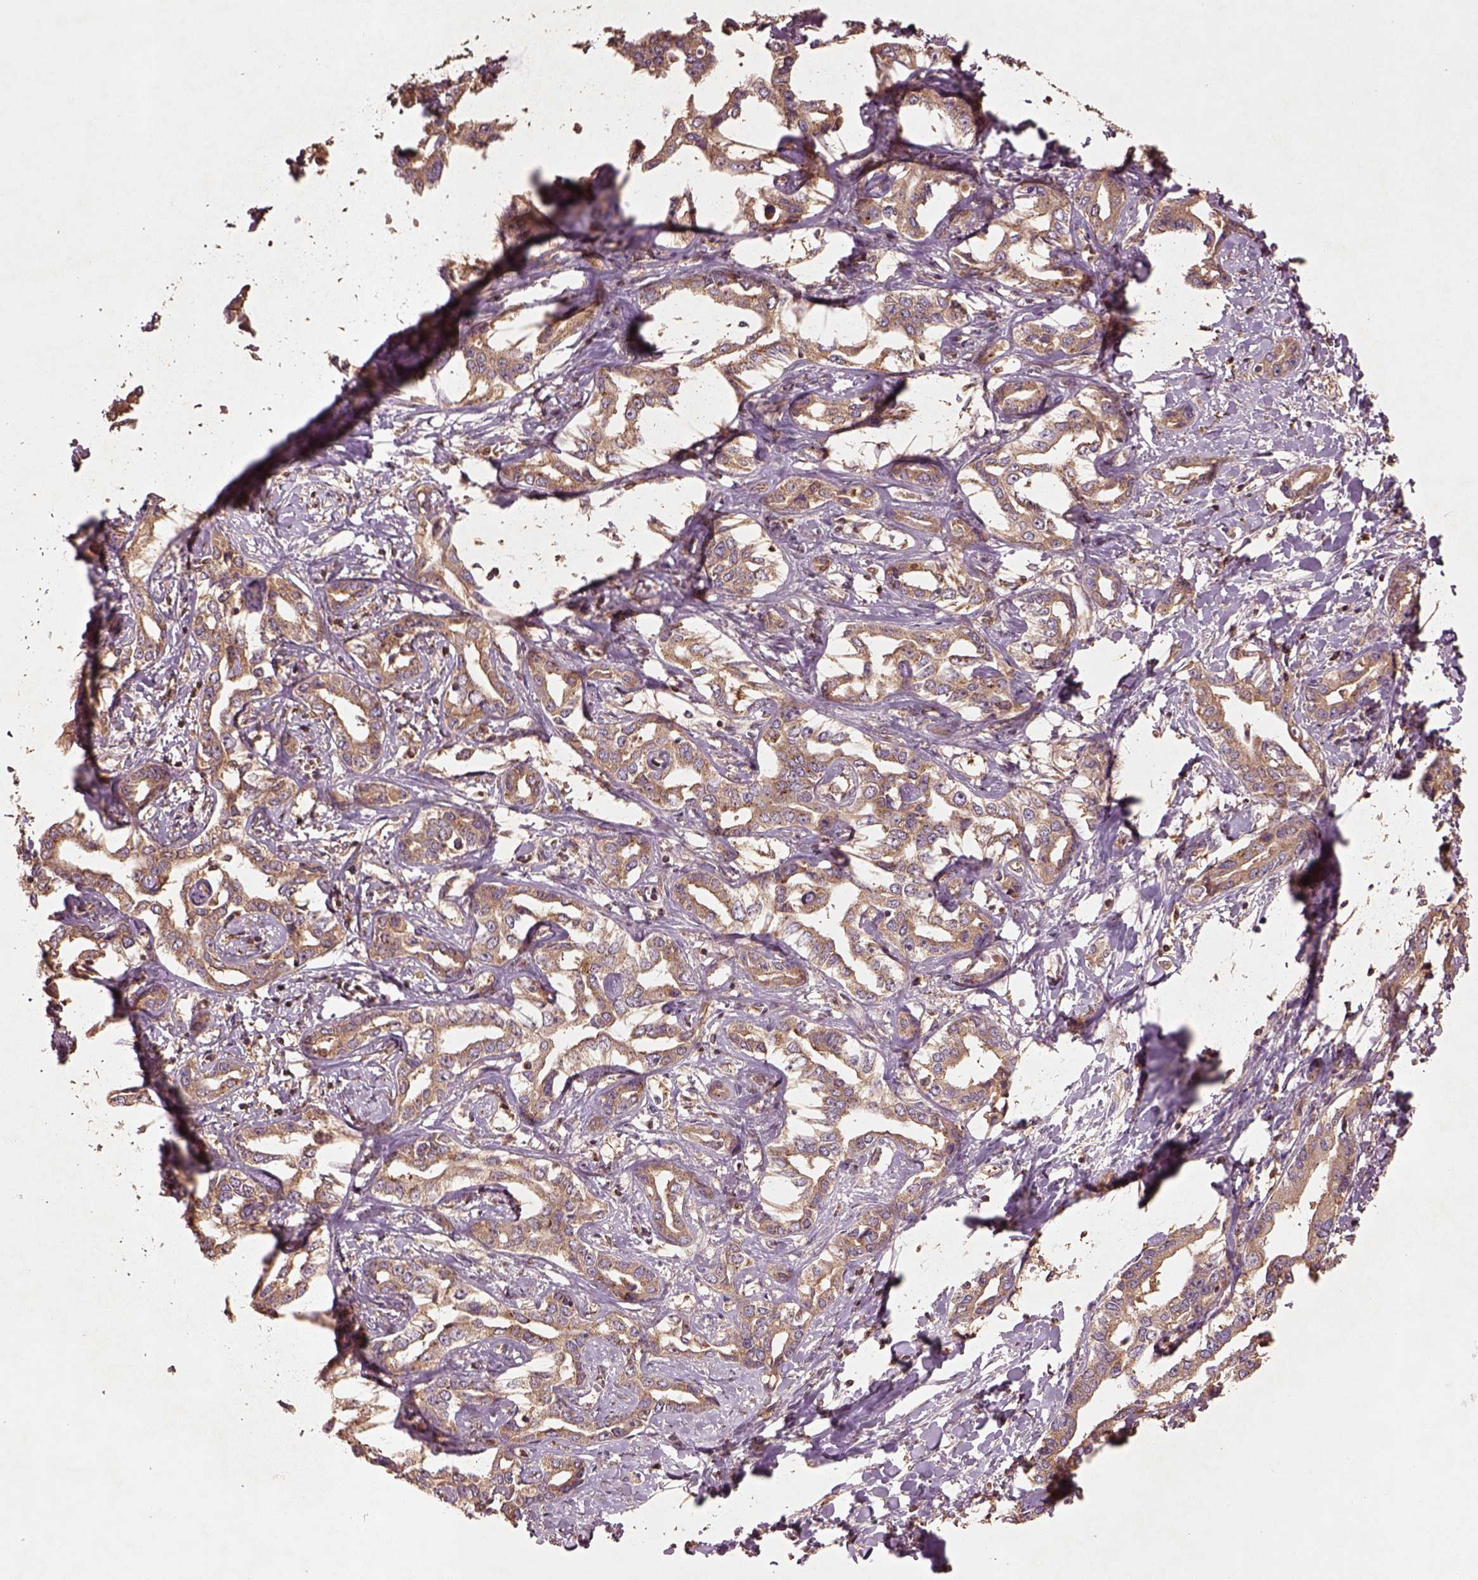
{"staining": {"intensity": "moderate", "quantity": "25%-75%", "location": "cytoplasmic/membranous"}, "tissue": "liver cancer", "cell_type": "Tumor cells", "image_type": "cancer", "snomed": [{"axis": "morphology", "description": "Cholangiocarcinoma"}, {"axis": "topography", "description": "Liver"}], "caption": "Immunohistochemical staining of human liver cancer displays medium levels of moderate cytoplasmic/membranous protein staining in approximately 25%-75% of tumor cells.", "gene": "TRADD", "patient": {"sex": "male", "age": 59}}